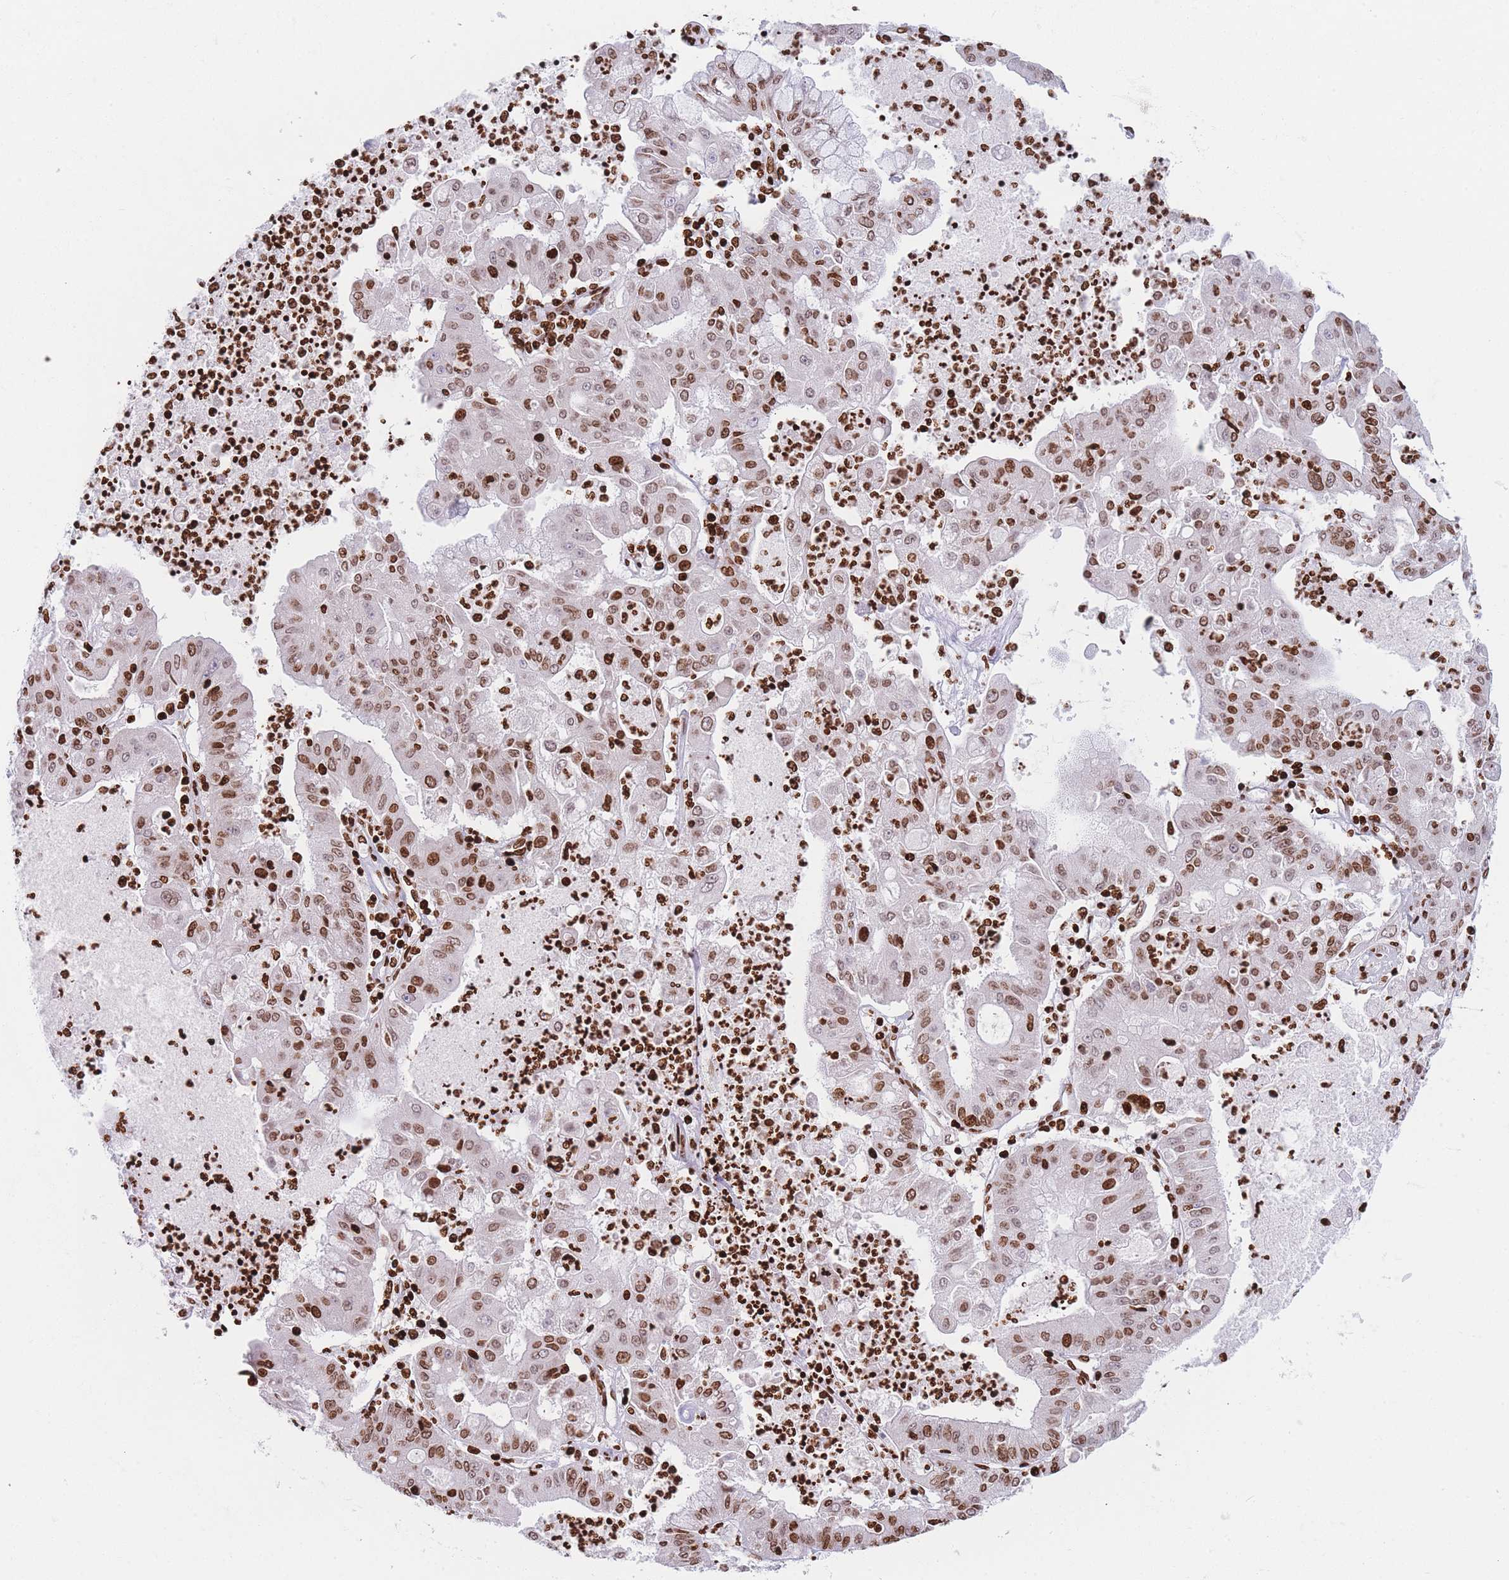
{"staining": {"intensity": "moderate", "quantity": ">75%", "location": "nuclear"}, "tissue": "ovarian cancer", "cell_type": "Tumor cells", "image_type": "cancer", "snomed": [{"axis": "morphology", "description": "Cystadenocarcinoma, mucinous, NOS"}, {"axis": "topography", "description": "Ovary"}], "caption": "Ovarian cancer tissue exhibits moderate nuclear expression in about >75% of tumor cells, visualized by immunohistochemistry. The staining is performed using DAB brown chromogen to label protein expression. The nuclei are counter-stained blue using hematoxylin.", "gene": "AK9", "patient": {"sex": "female", "age": 70}}